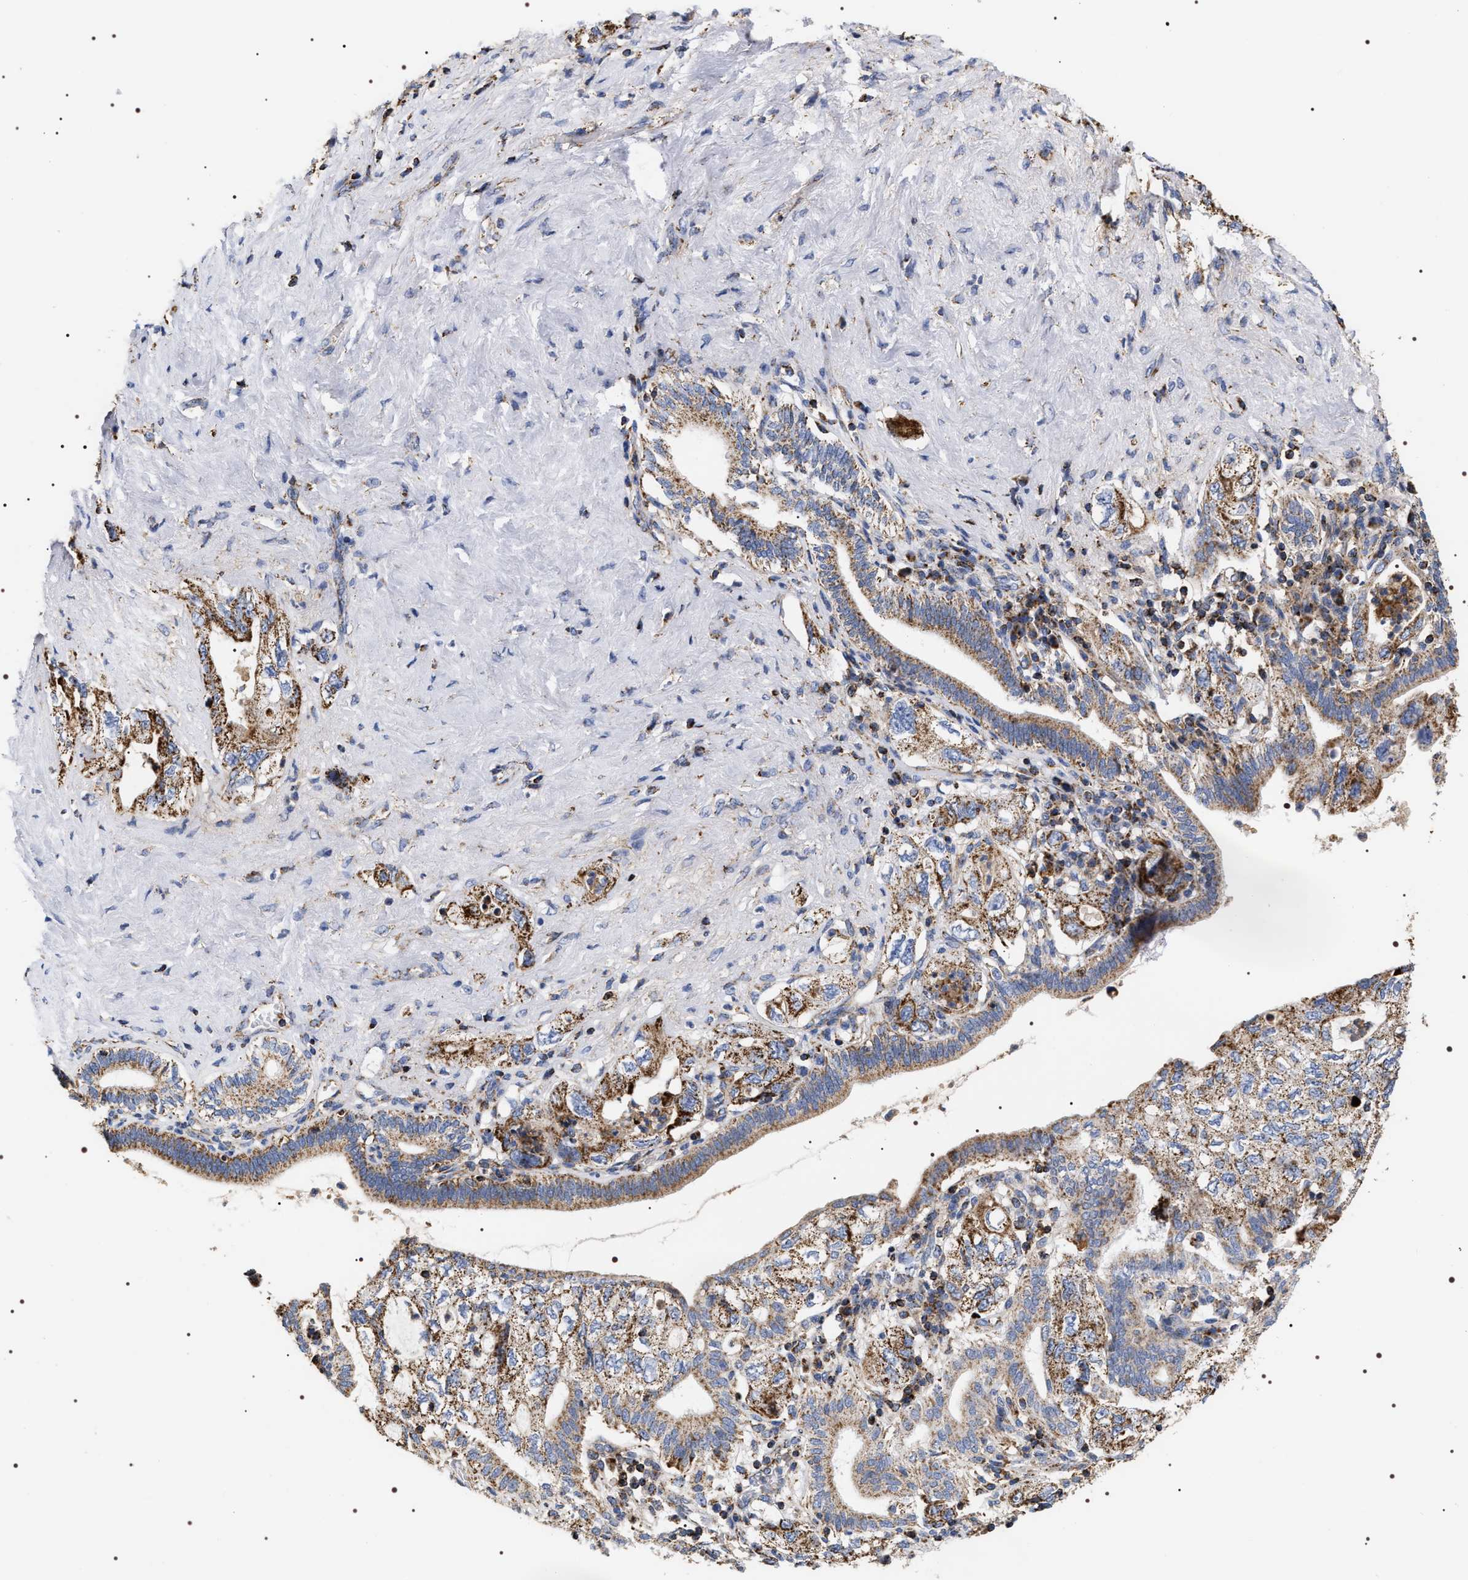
{"staining": {"intensity": "moderate", "quantity": ">75%", "location": "cytoplasmic/membranous"}, "tissue": "pancreatic cancer", "cell_type": "Tumor cells", "image_type": "cancer", "snomed": [{"axis": "morphology", "description": "Adenocarcinoma, NOS"}, {"axis": "topography", "description": "Pancreas"}], "caption": "Pancreatic cancer (adenocarcinoma) stained with DAB (3,3'-diaminobenzidine) IHC shows medium levels of moderate cytoplasmic/membranous staining in approximately >75% of tumor cells. Immunohistochemistry stains the protein in brown and the nuclei are stained blue.", "gene": "COG5", "patient": {"sex": "female", "age": 73}}